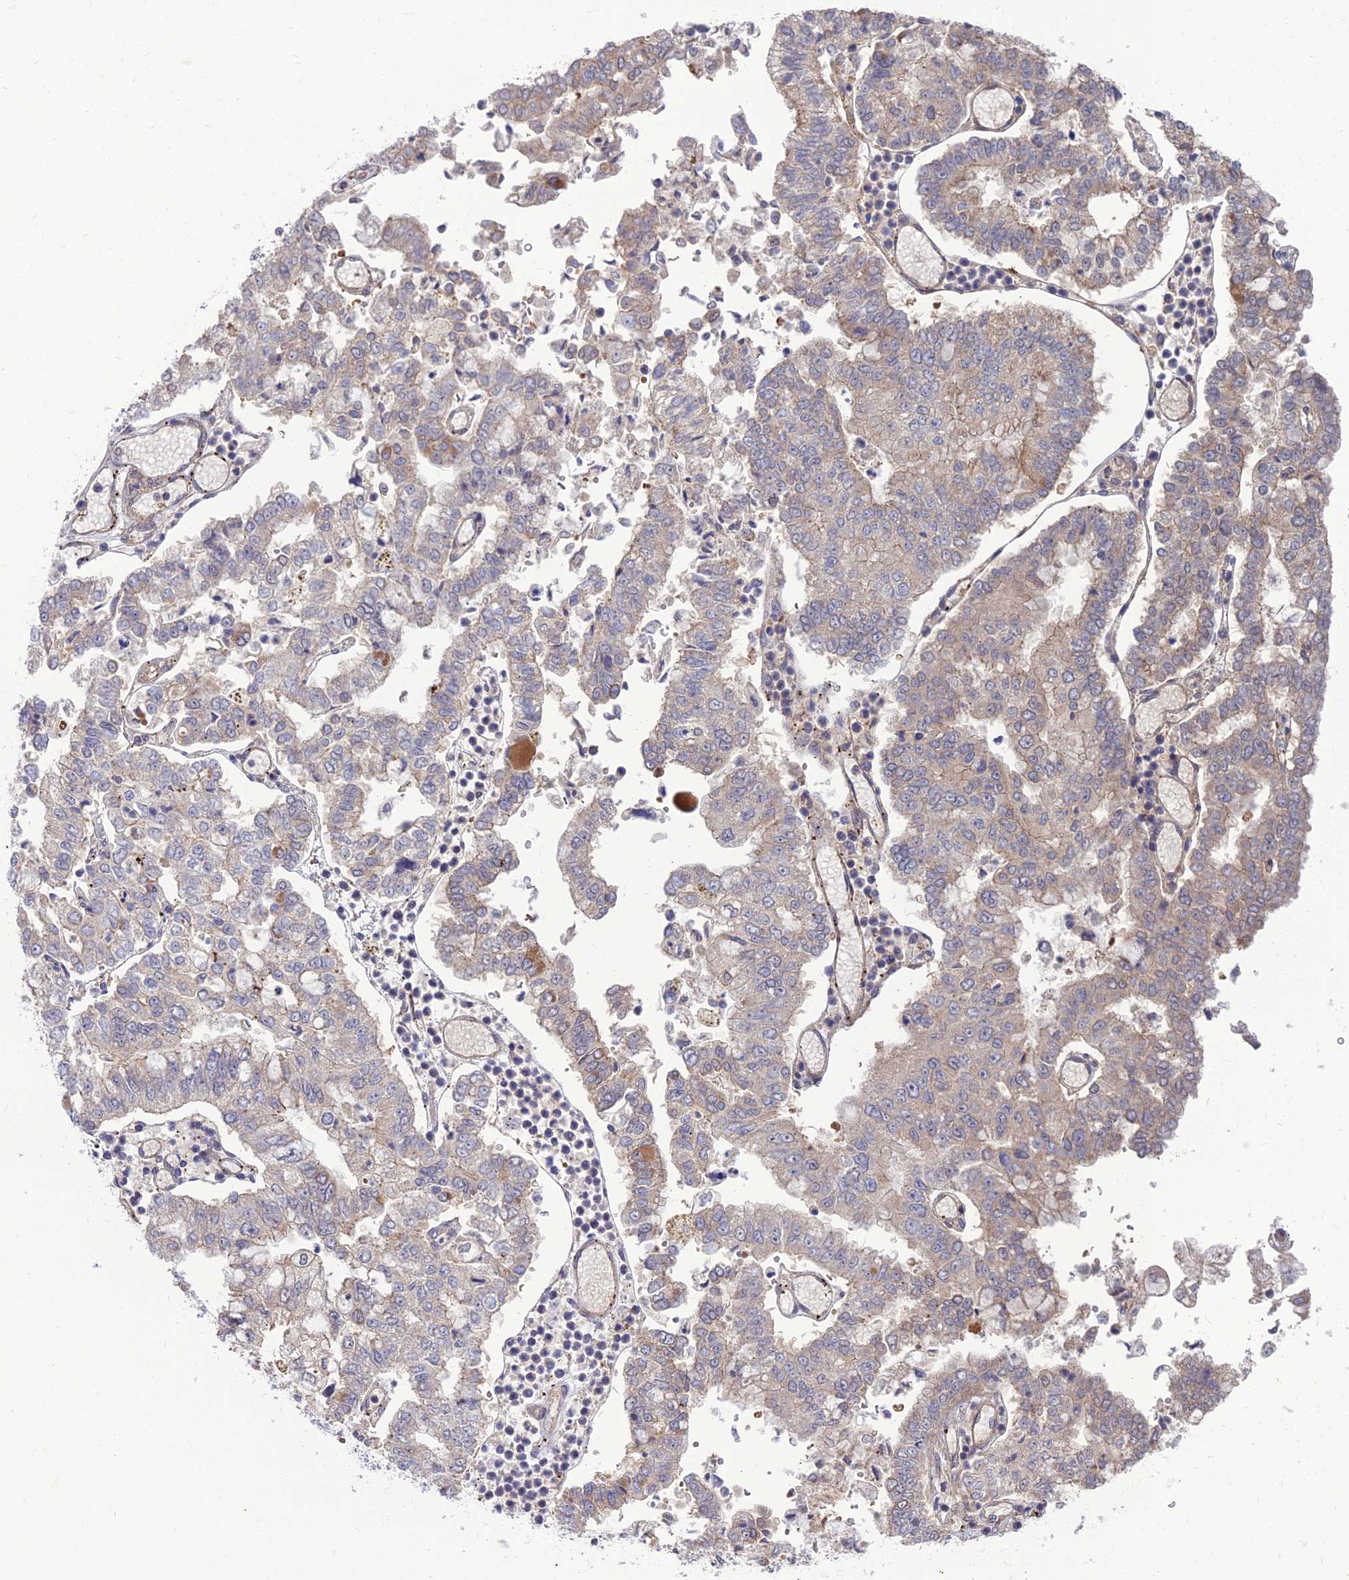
{"staining": {"intensity": "weak", "quantity": "25%-75%", "location": "cytoplasmic/membranous"}, "tissue": "stomach cancer", "cell_type": "Tumor cells", "image_type": "cancer", "snomed": [{"axis": "morphology", "description": "Adenocarcinoma, NOS"}, {"axis": "topography", "description": "Stomach"}], "caption": "This photomicrograph shows adenocarcinoma (stomach) stained with IHC to label a protein in brown. The cytoplasmic/membranous of tumor cells show weak positivity for the protein. Nuclei are counter-stained blue.", "gene": "OPA3", "patient": {"sex": "male", "age": 76}}